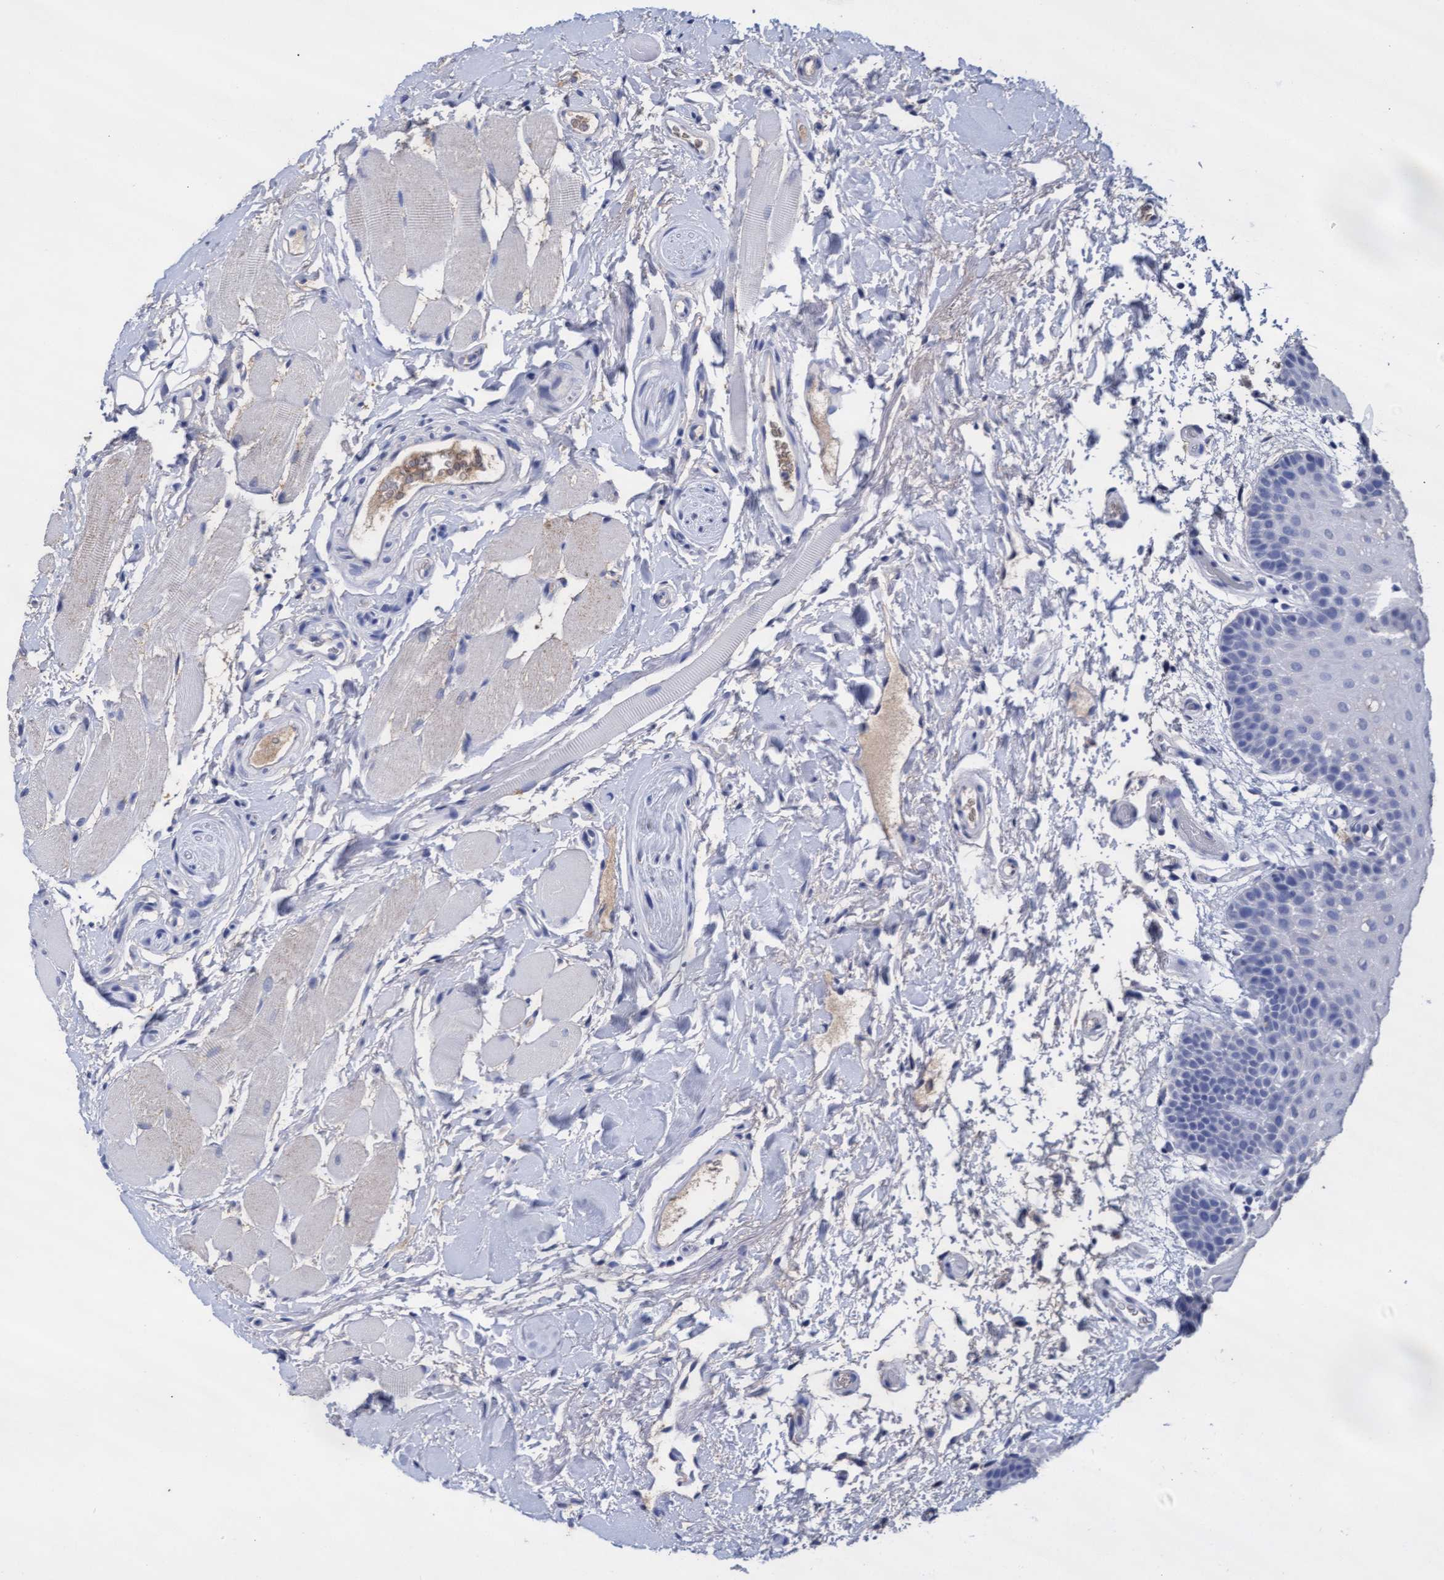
{"staining": {"intensity": "negative", "quantity": "none", "location": "none"}, "tissue": "oral mucosa", "cell_type": "Squamous epithelial cells", "image_type": "normal", "snomed": [{"axis": "morphology", "description": "Normal tissue, NOS"}, {"axis": "topography", "description": "Oral tissue"}], "caption": "Oral mucosa stained for a protein using IHC shows no positivity squamous epithelial cells.", "gene": "GPR39", "patient": {"sex": "male", "age": 62}}